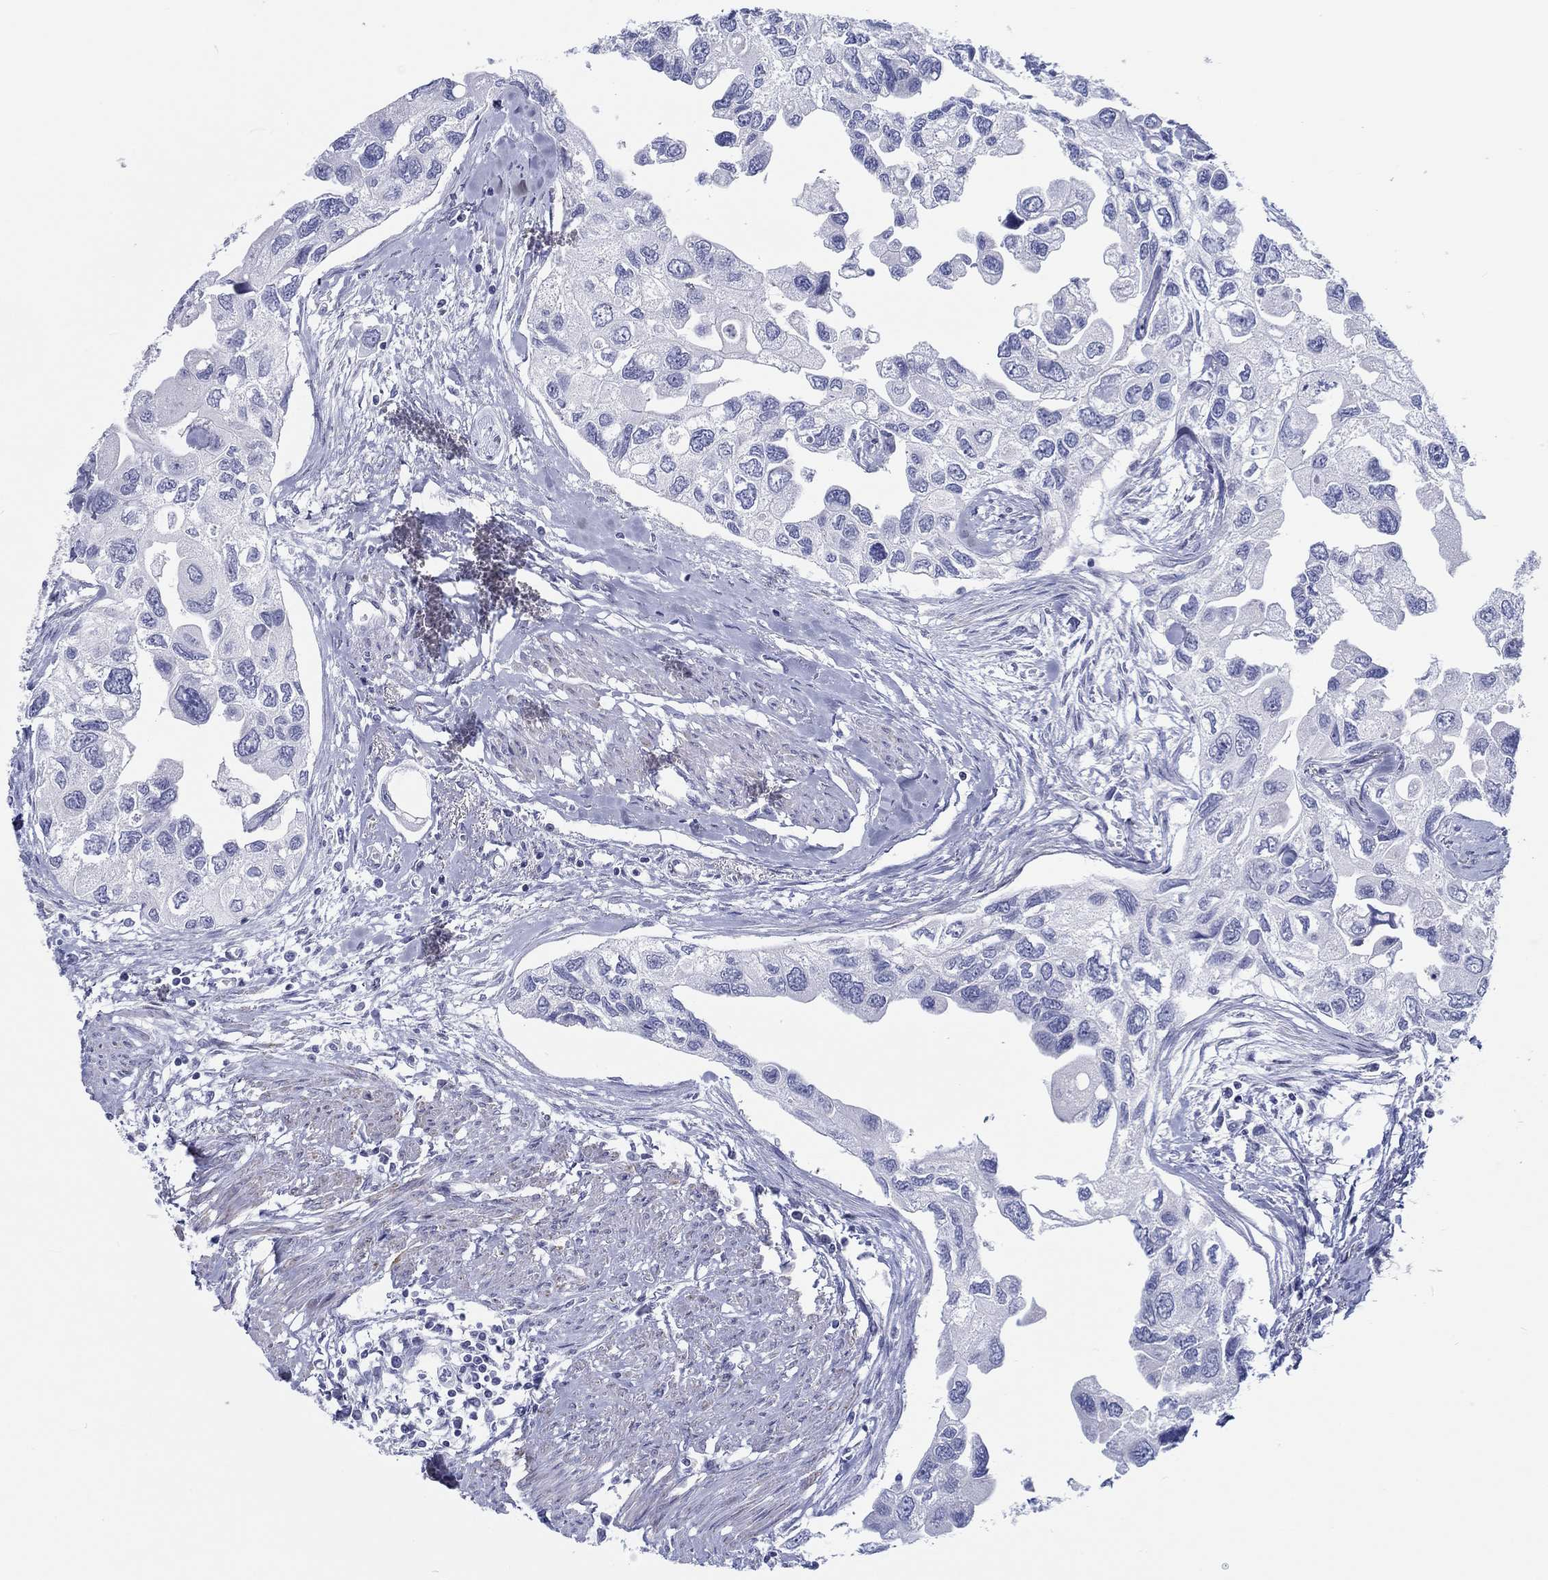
{"staining": {"intensity": "negative", "quantity": "none", "location": "none"}, "tissue": "urothelial cancer", "cell_type": "Tumor cells", "image_type": "cancer", "snomed": [{"axis": "morphology", "description": "Urothelial carcinoma, High grade"}, {"axis": "topography", "description": "Urinary bladder"}], "caption": "High-grade urothelial carcinoma was stained to show a protein in brown. There is no significant staining in tumor cells.", "gene": "H1-1", "patient": {"sex": "male", "age": 59}}